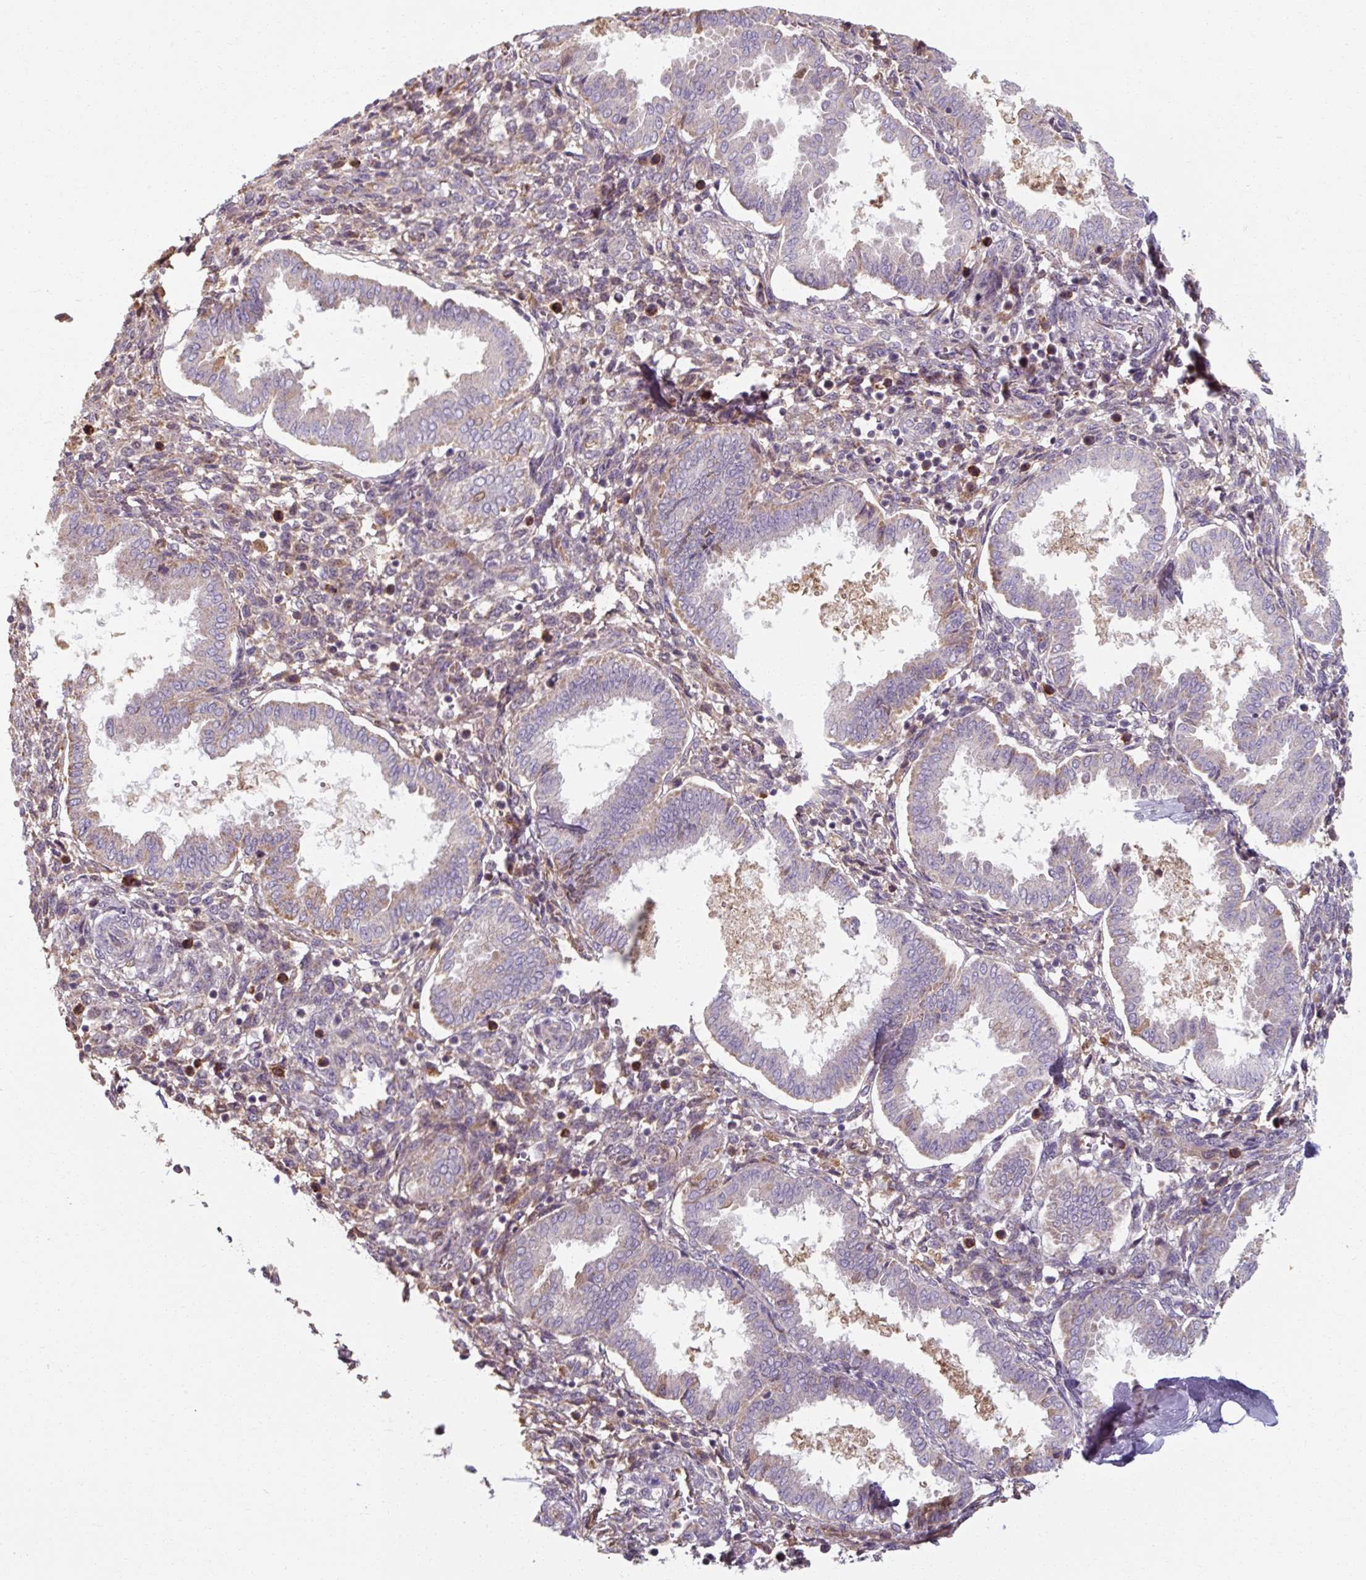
{"staining": {"intensity": "negative", "quantity": "none", "location": "none"}, "tissue": "endometrium", "cell_type": "Cells in endometrial stroma", "image_type": "normal", "snomed": [{"axis": "morphology", "description": "Normal tissue, NOS"}, {"axis": "topography", "description": "Endometrium"}], "caption": "Immunohistochemistry photomicrograph of unremarkable endometrium: human endometrium stained with DAB displays no significant protein positivity in cells in endometrial stroma. (DAB (3,3'-diaminobenzidine) IHC with hematoxylin counter stain).", "gene": "TSEN54", "patient": {"sex": "female", "age": 24}}